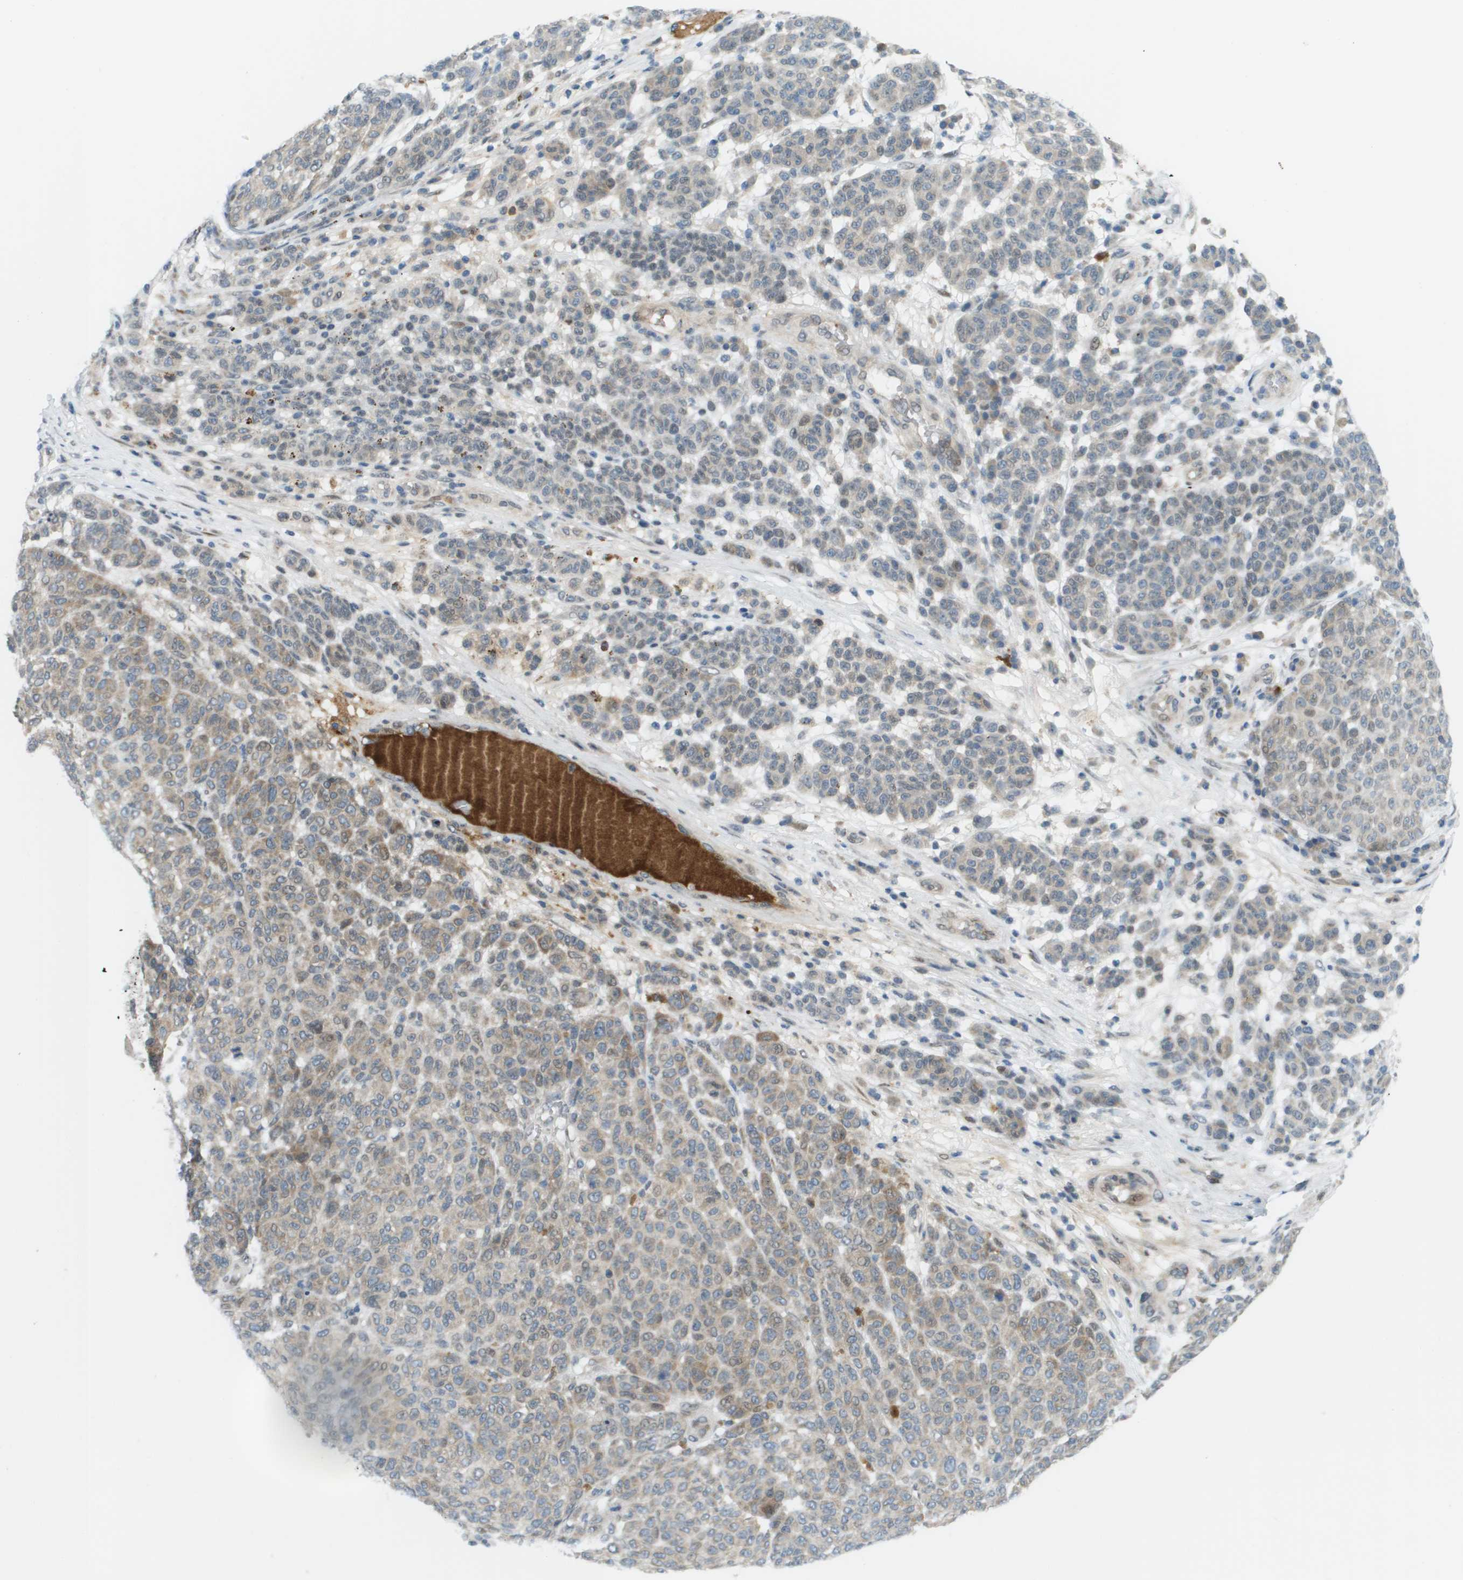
{"staining": {"intensity": "moderate", "quantity": "25%-75%", "location": "cytoplasmic/membranous,nuclear"}, "tissue": "melanoma", "cell_type": "Tumor cells", "image_type": "cancer", "snomed": [{"axis": "morphology", "description": "Malignant melanoma, NOS"}, {"axis": "topography", "description": "Skin"}], "caption": "Immunohistochemistry image of malignant melanoma stained for a protein (brown), which shows medium levels of moderate cytoplasmic/membranous and nuclear expression in approximately 25%-75% of tumor cells.", "gene": "CACNB4", "patient": {"sex": "male", "age": 59}}